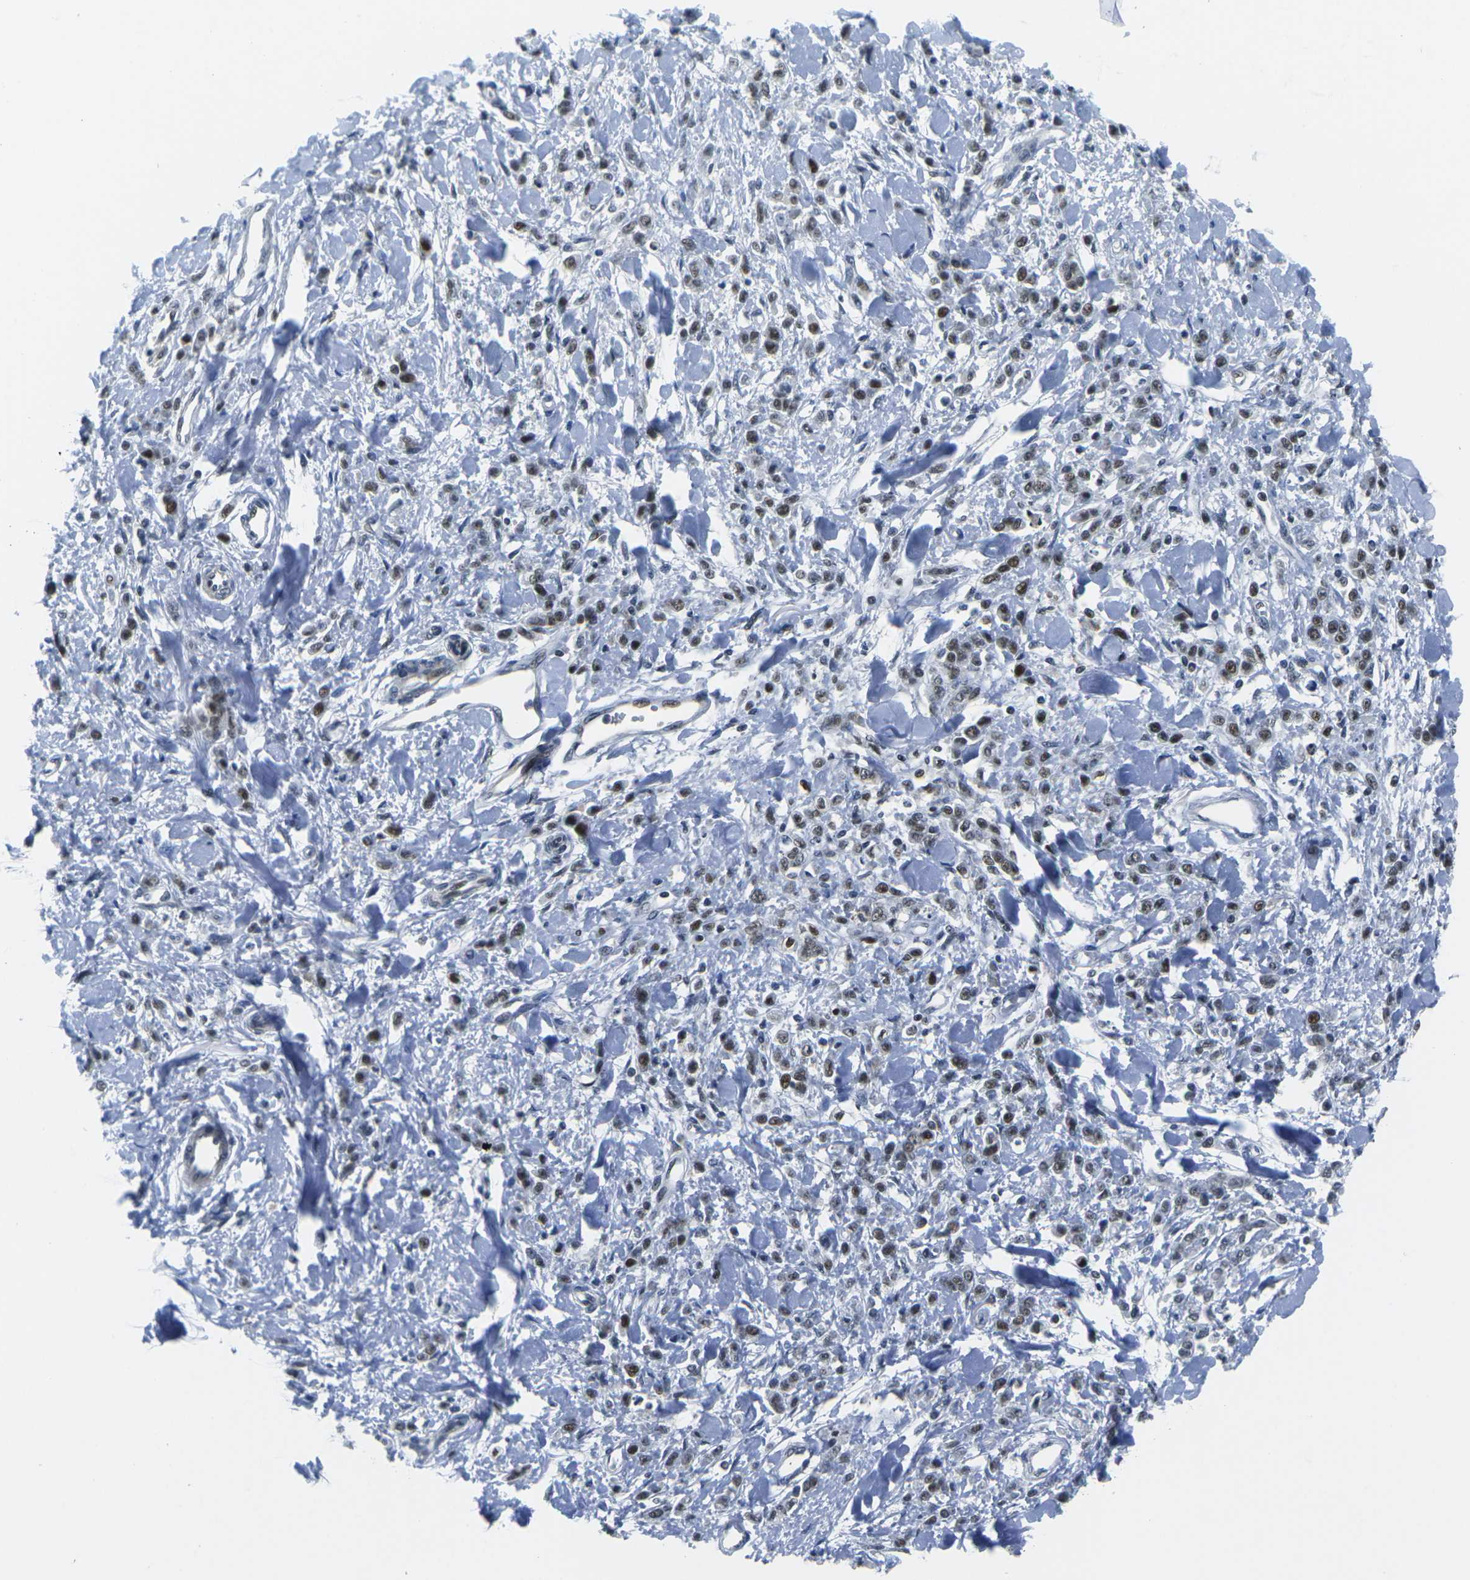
{"staining": {"intensity": "moderate", "quantity": ">75%", "location": "nuclear"}, "tissue": "stomach cancer", "cell_type": "Tumor cells", "image_type": "cancer", "snomed": [{"axis": "morphology", "description": "Normal tissue, NOS"}, {"axis": "morphology", "description": "Adenocarcinoma, NOS"}, {"axis": "topography", "description": "Stomach"}], "caption": "Adenocarcinoma (stomach) tissue displays moderate nuclear staining in approximately >75% of tumor cells, visualized by immunohistochemistry.", "gene": "PRPF8", "patient": {"sex": "male", "age": 82}}